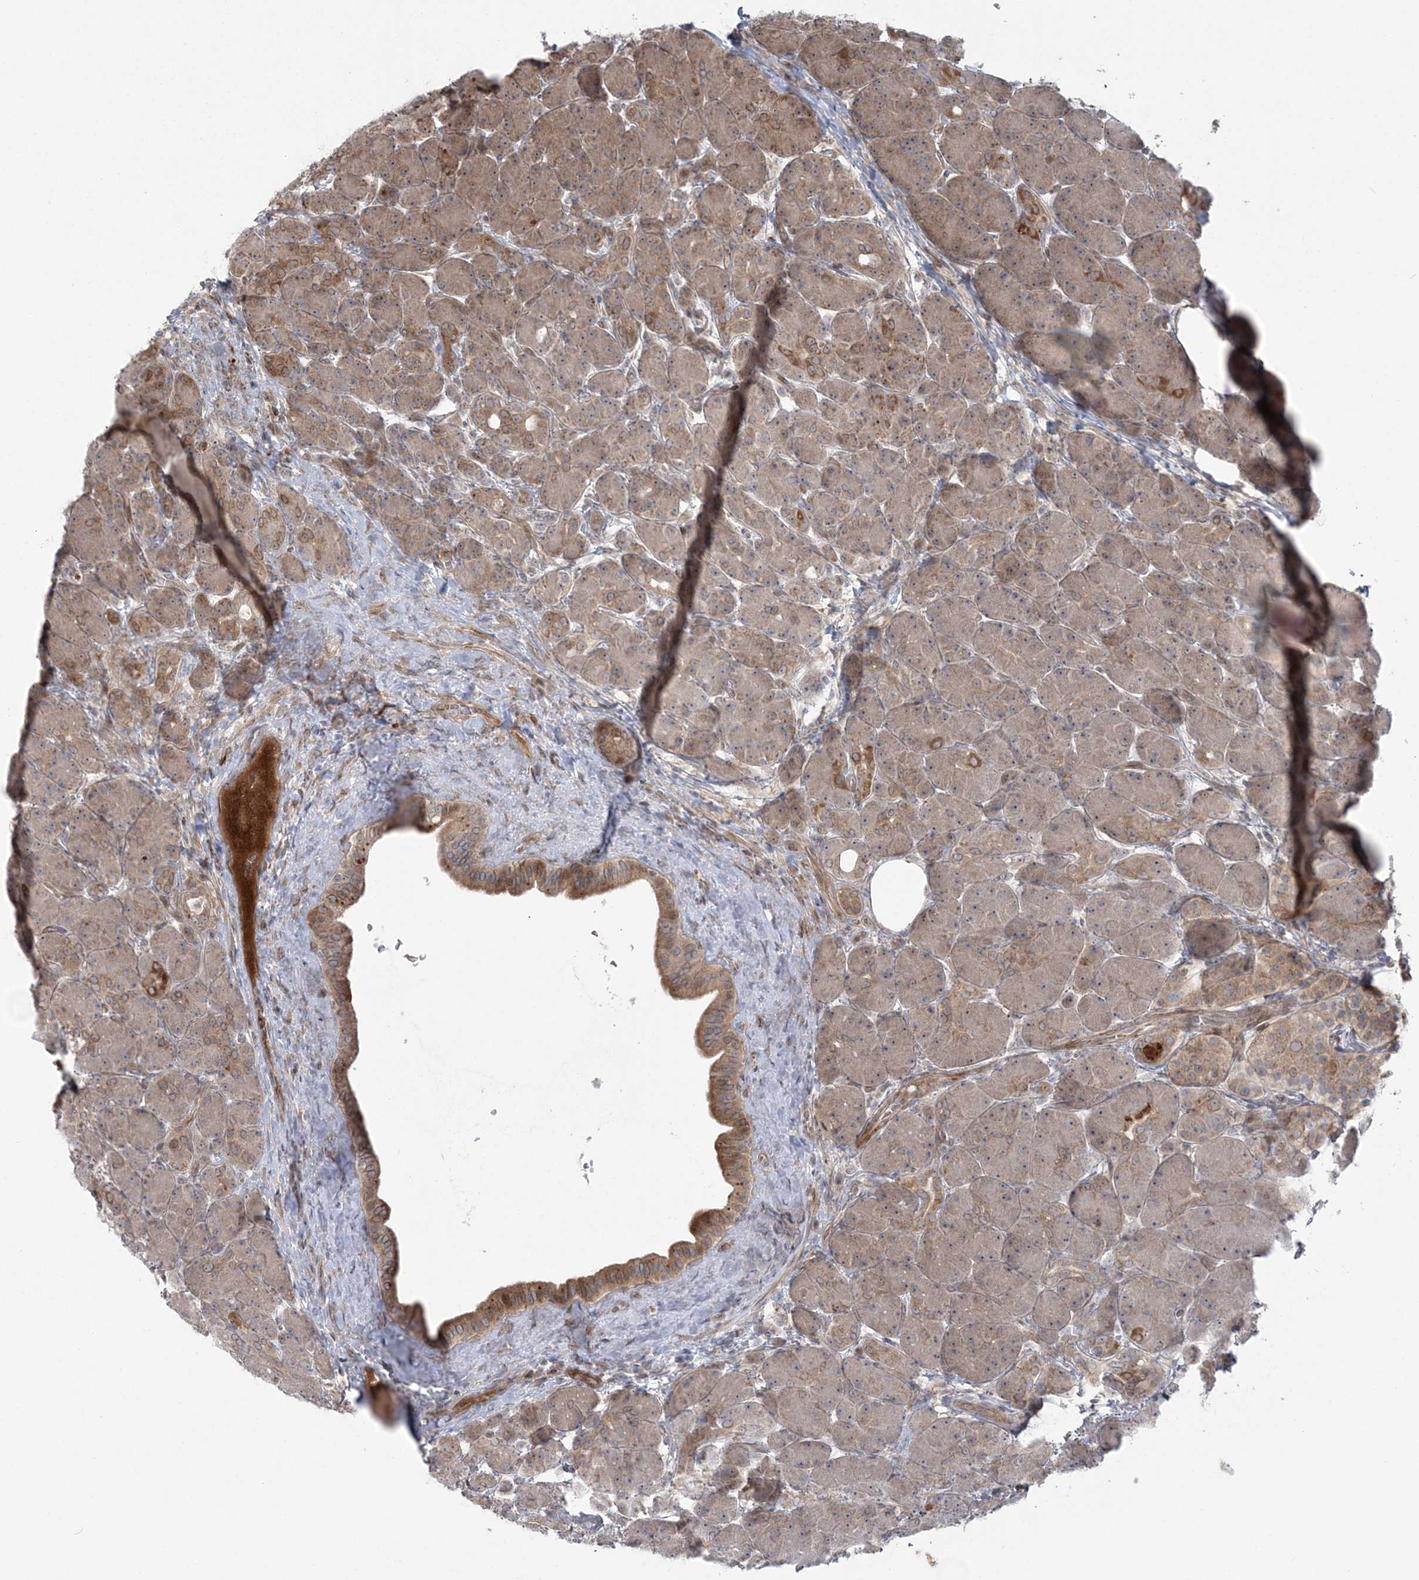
{"staining": {"intensity": "moderate", "quantity": ">75%", "location": "cytoplasmic/membranous"}, "tissue": "pancreas", "cell_type": "Exocrine glandular cells", "image_type": "normal", "snomed": [{"axis": "morphology", "description": "Normal tissue, NOS"}, {"axis": "topography", "description": "Pancreas"}], "caption": "The image exhibits a brown stain indicating the presence of a protein in the cytoplasmic/membranous of exocrine glandular cells in pancreas. The protein is shown in brown color, while the nuclei are stained blue.", "gene": "NUDT9", "patient": {"sex": "male", "age": 63}}